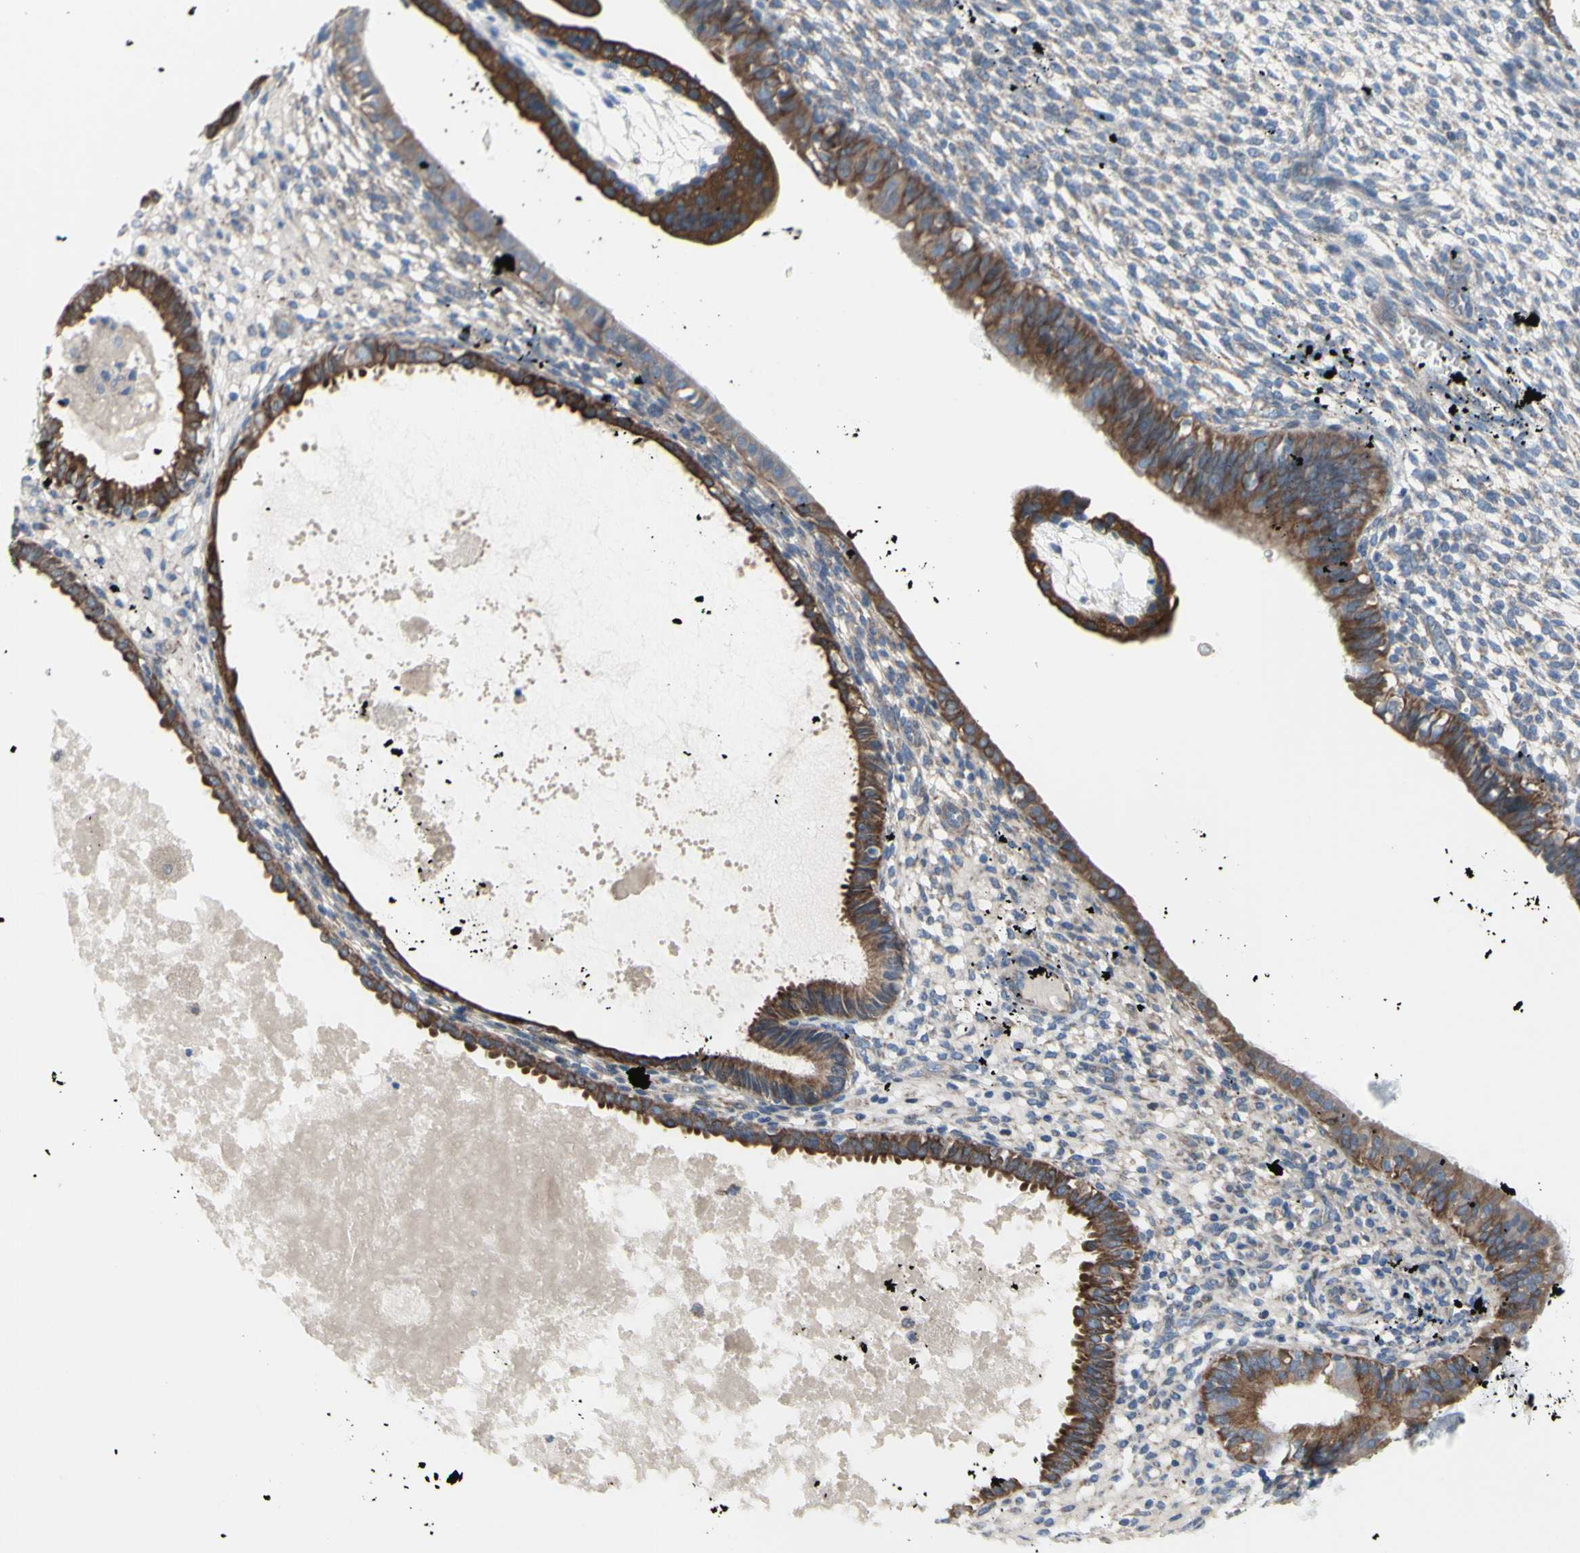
{"staining": {"intensity": "weak", "quantity": "<25%", "location": "cytoplasmic/membranous"}, "tissue": "endometrium", "cell_type": "Cells in endometrial stroma", "image_type": "normal", "snomed": [{"axis": "morphology", "description": "Normal tissue, NOS"}, {"axis": "topography", "description": "Endometrium"}], "caption": "Immunohistochemistry image of benign endometrium: endometrium stained with DAB displays no significant protein positivity in cells in endometrial stroma.", "gene": "GRAMD2B", "patient": {"sex": "female", "age": 61}}